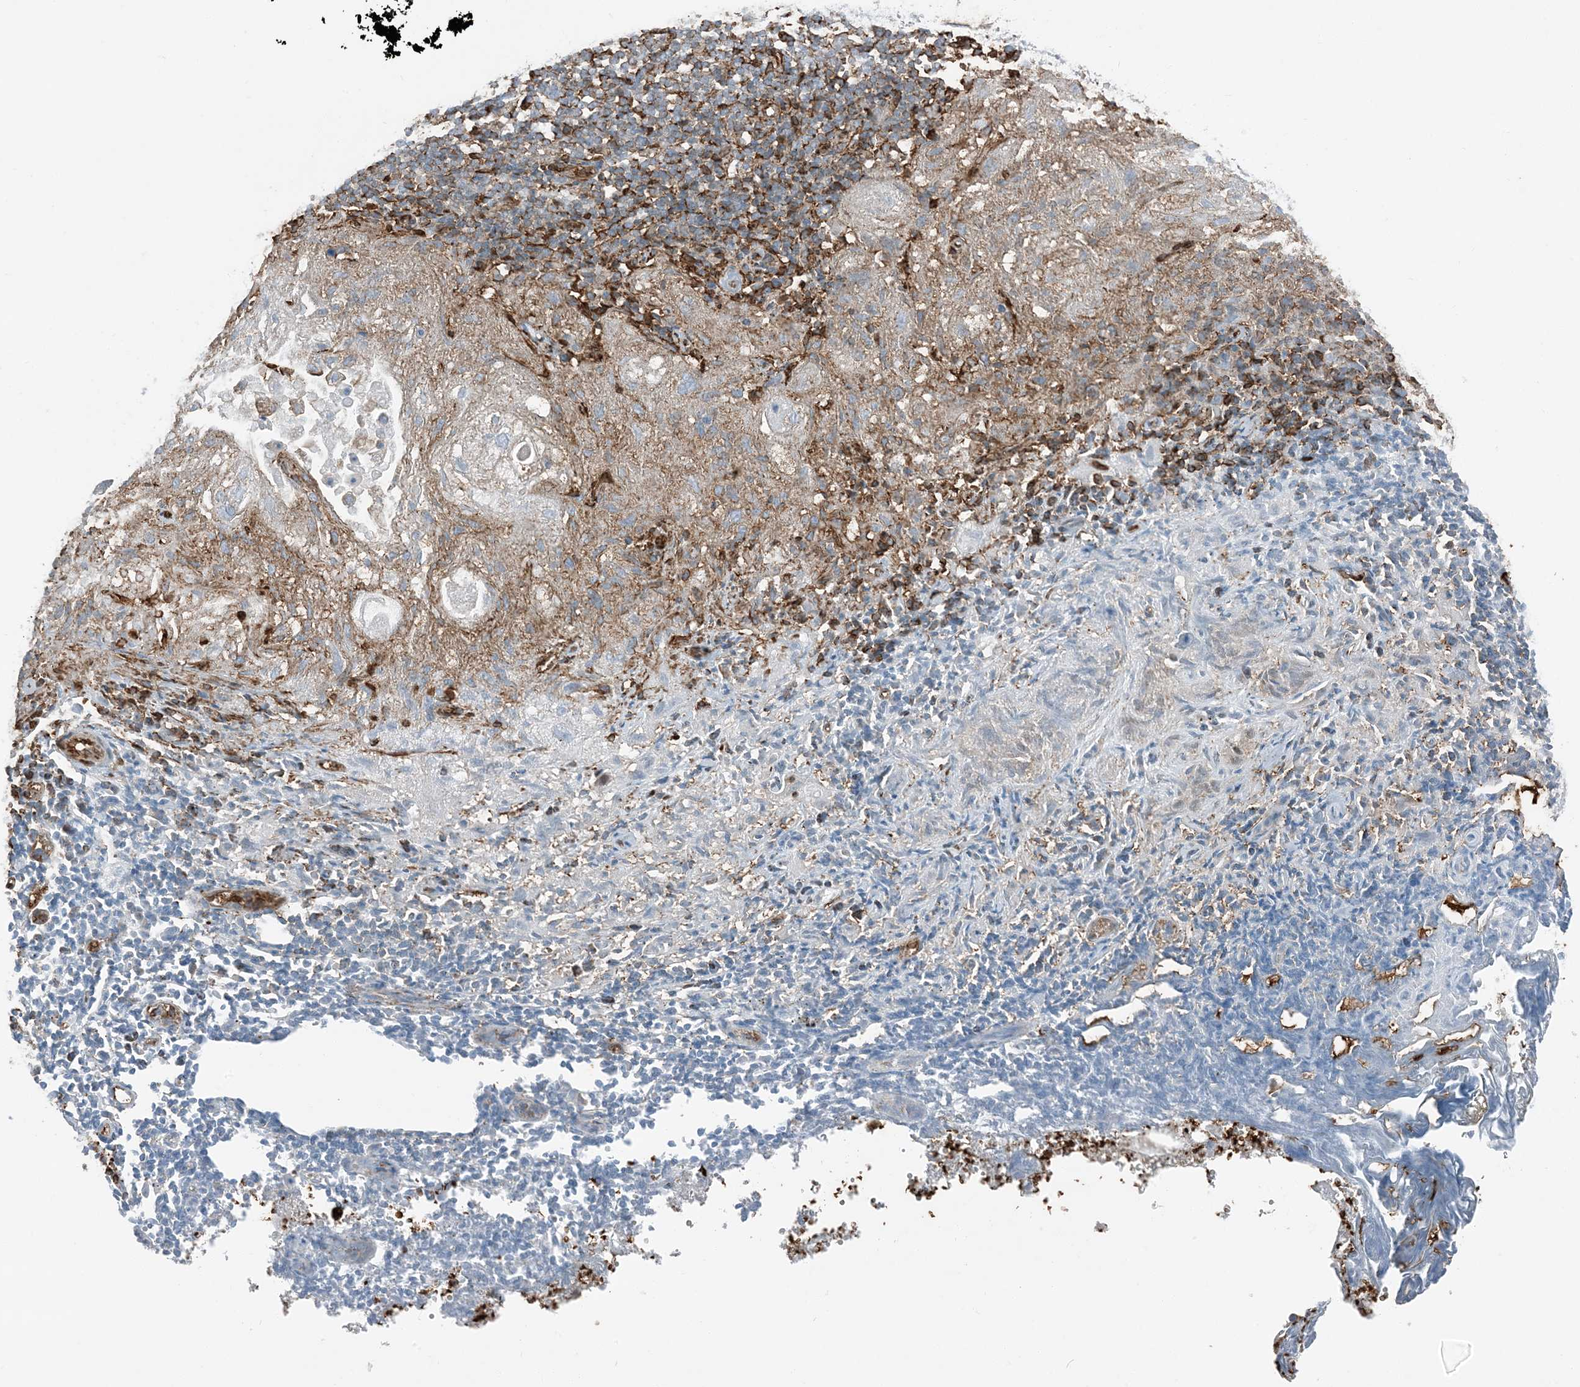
{"staining": {"intensity": "negative", "quantity": "none", "location": "none"}, "tissue": "lung cancer", "cell_type": "Tumor cells", "image_type": "cancer", "snomed": [{"axis": "morphology", "description": "Inflammation, NOS"}, {"axis": "morphology", "description": "Squamous cell carcinoma, NOS"}, {"axis": "topography", "description": "Lymph node"}, {"axis": "topography", "description": "Soft tissue"}, {"axis": "topography", "description": "Lung"}], "caption": "Immunohistochemistry (IHC) photomicrograph of human lung squamous cell carcinoma stained for a protein (brown), which shows no staining in tumor cells.", "gene": "APOBEC3C", "patient": {"sex": "male", "age": 66}}